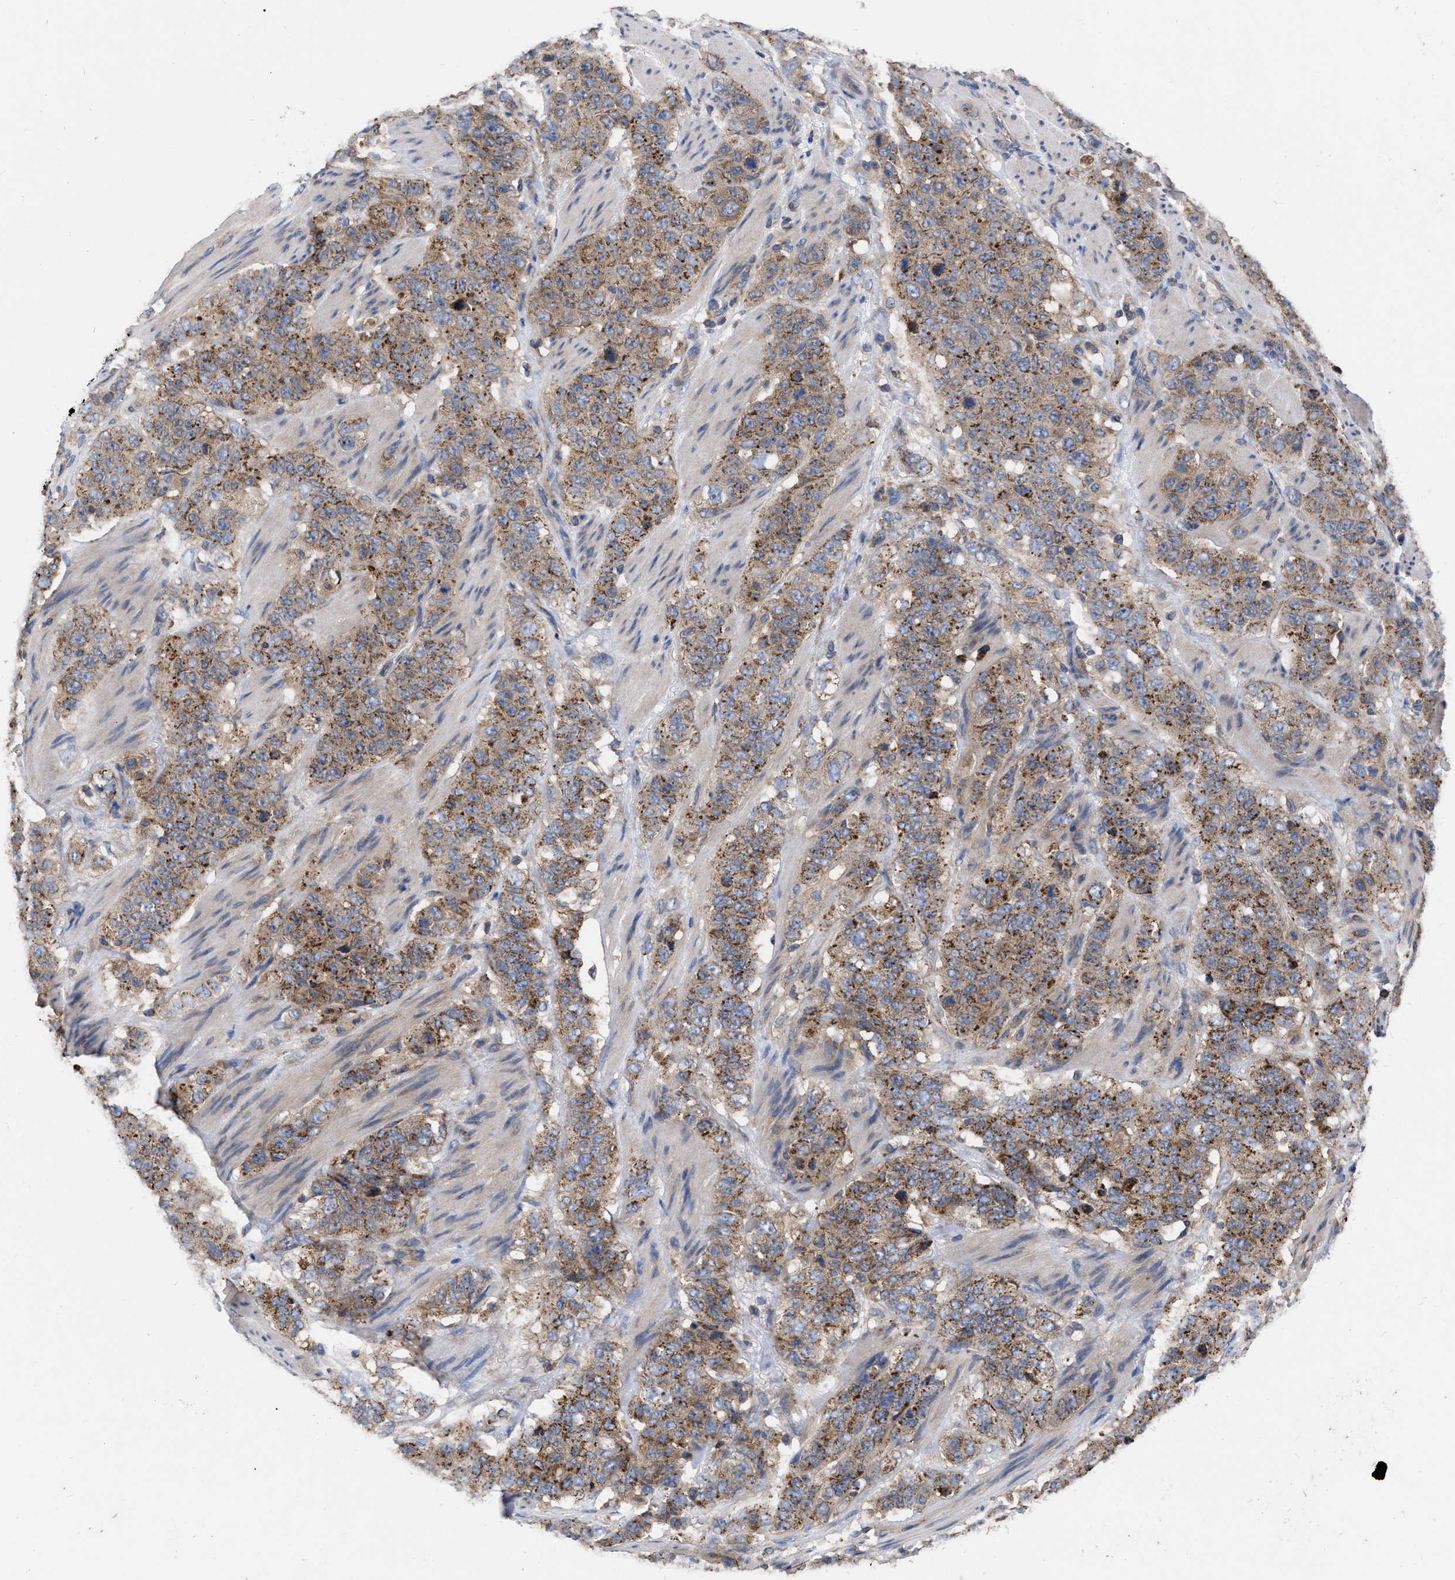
{"staining": {"intensity": "moderate", "quantity": ">75%", "location": "cytoplasmic/membranous"}, "tissue": "stomach cancer", "cell_type": "Tumor cells", "image_type": "cancer", "snomed": [{"axis": "morphology", "description": "Adenocarcinoma, NOS"}, {"axis": "topography", "description": "Stomach"}], "caption": "Adenocarcinoma (stomach) stained with a brown dye demonstrates moderate cytoplasmic/membranous positive positivity in about >75% of tumor cells.", "gene": "CDKN2C", "patient": {"sex": "male", "age": 48}}